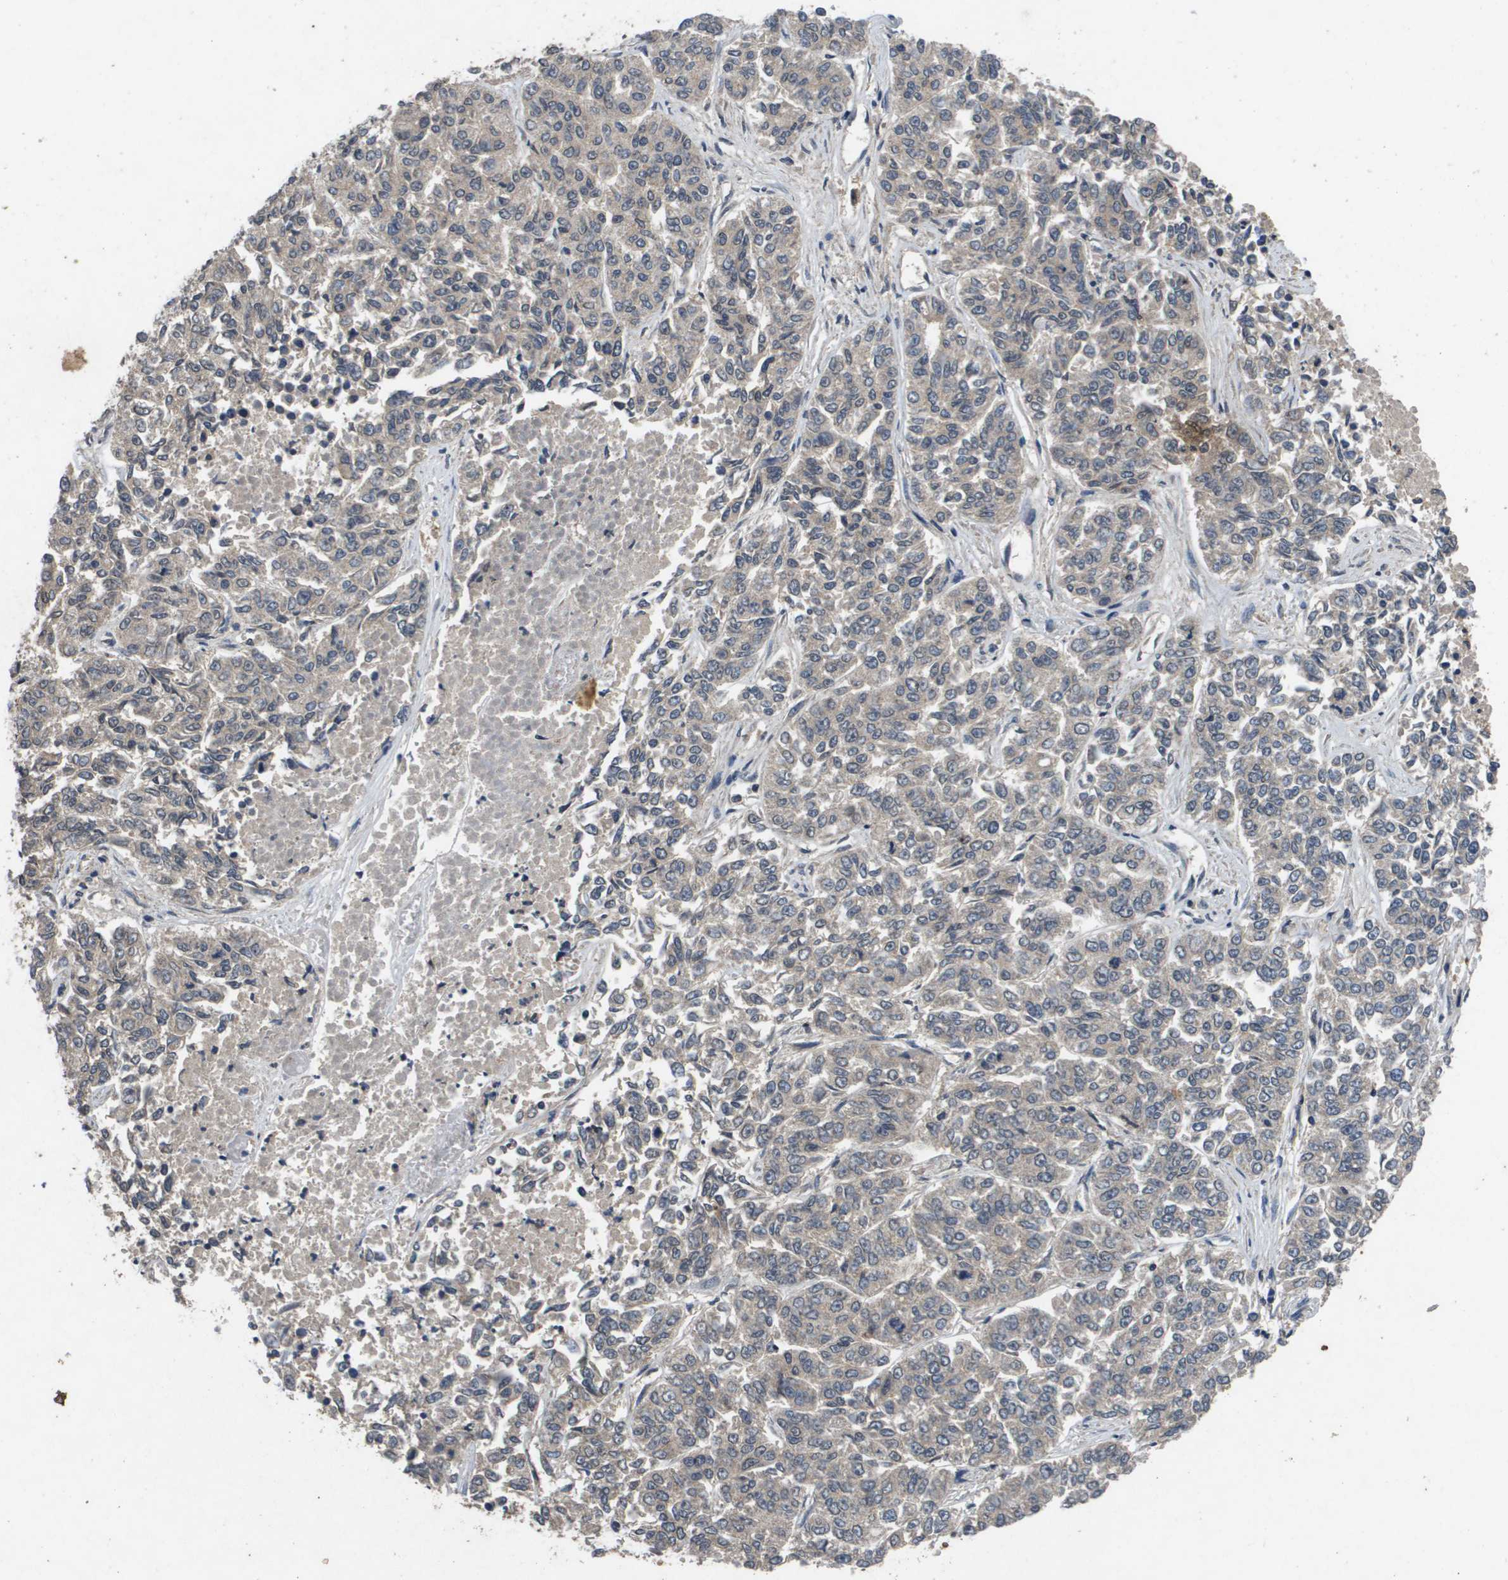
{"staining": {"intensity": "weak", "quantity": "25%-75%", "location": "cytoplasmic/membranous"}, "tissue": "lung cancer", "cell_type": "Tumor cells", "image_type": "cancer", "snomed": [{"axis": "morphology", "description": "Adenocarcinoma, NOS"}, {"axis": "topography", "description": "Lung"}], "caption": "About 25%-75% of tumor cells in lung adenocarcinoma exhibit weak cytoplasmic/membranous protein staining as visualized by brown immunohistochemical staining.", "gene": "PROC", "patient": {"sex": "male", "age": 84}}